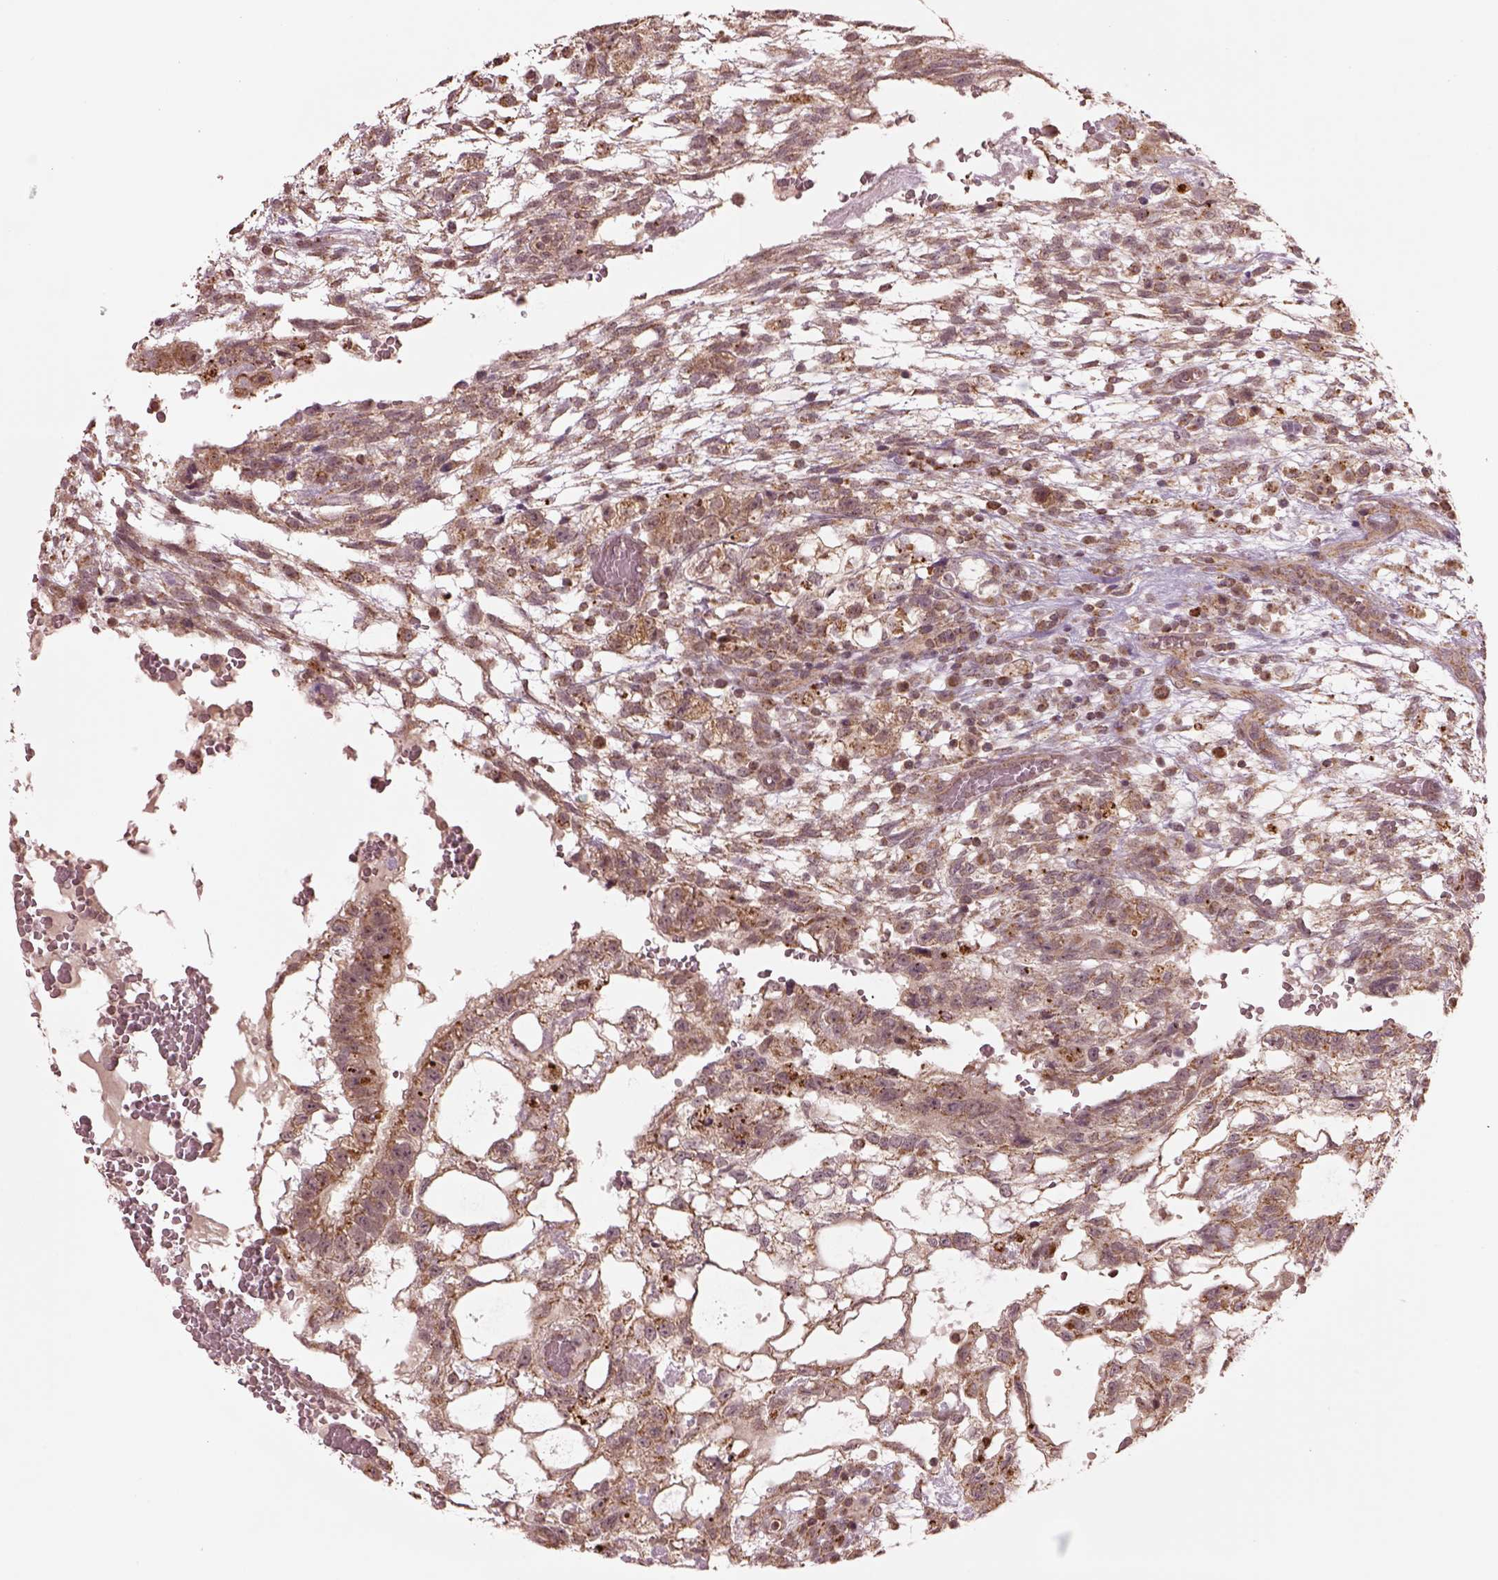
{"staining": {"intensity": "moderate", "quantity": ">75%", "location": "cytoplasmic/membranous"}, "tissue": "testis cancer", "cell_type": "Tumor cells", "image_type": "cancer", "snomed": [{"axis": "morphology", "description": "Carcinoma, Embryonal, NOS"}, {"axis": "topography", "description": "Testis"}], "caption": "Moderate cytoplasmic/membranous staining for a protein is identified in about >75% of tumor cells of testis embryonal carcinoma using IHC.", "gene": "SEL1L3", "patient": {"sex": "male", "age": 32}}